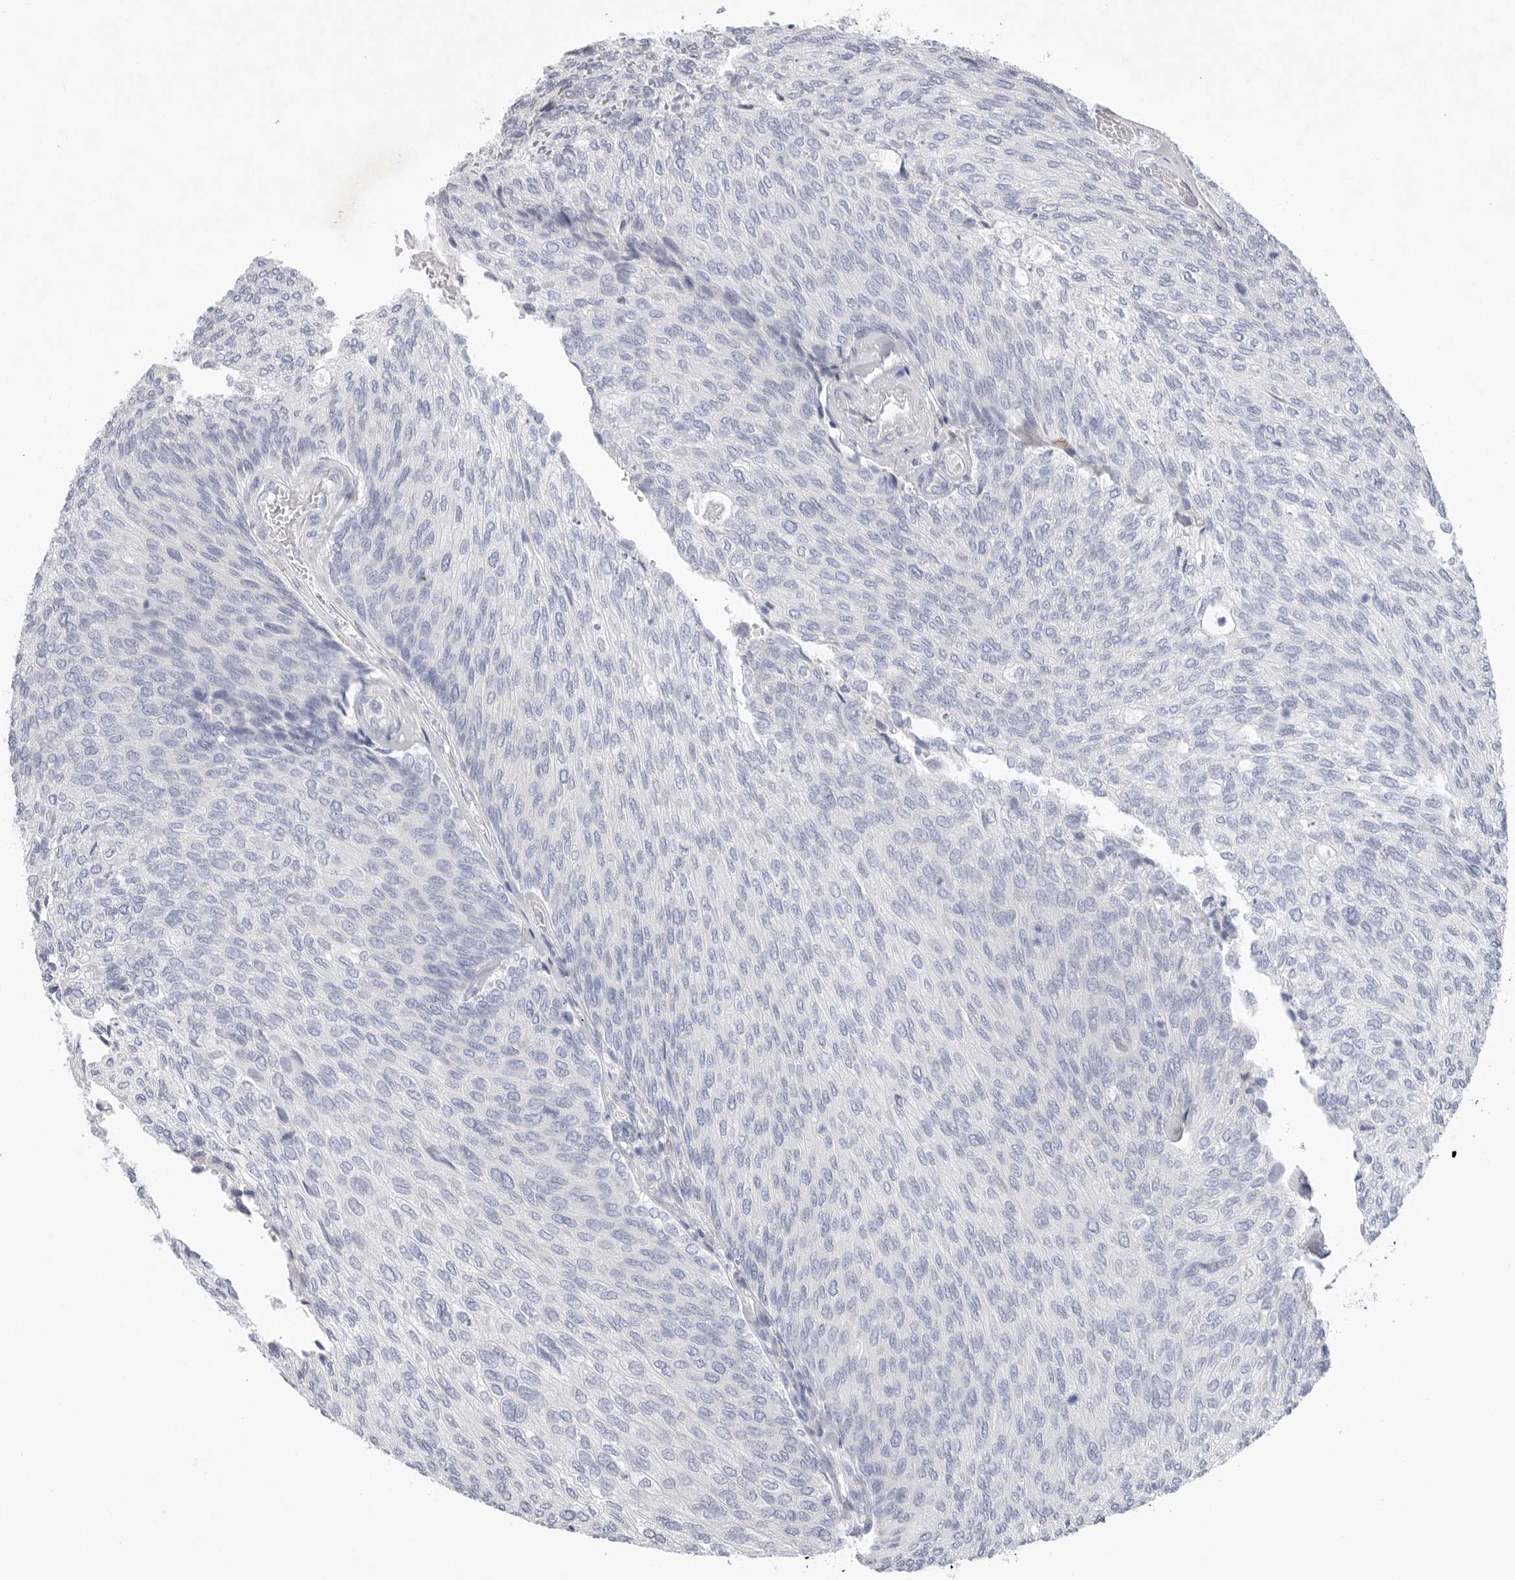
{"staining": {"intensity": "negative", "quantity": "none", "location": "none"}, "tissue": "urothelial cancer", "cell_type": "Tumor cells", "image_type": "cancer", "snomed": [{"axis": "morphology", "description": "Urothelial carcinoma, Low grade"}, {"axis": "topography", "description": "Urinary bladder"}], "caption": "A micrograph of human urothelial cancer is negative for staining in tumor cells.", "gene": "CAMK2B", "patient": {"sex": "female", "age": 79}}